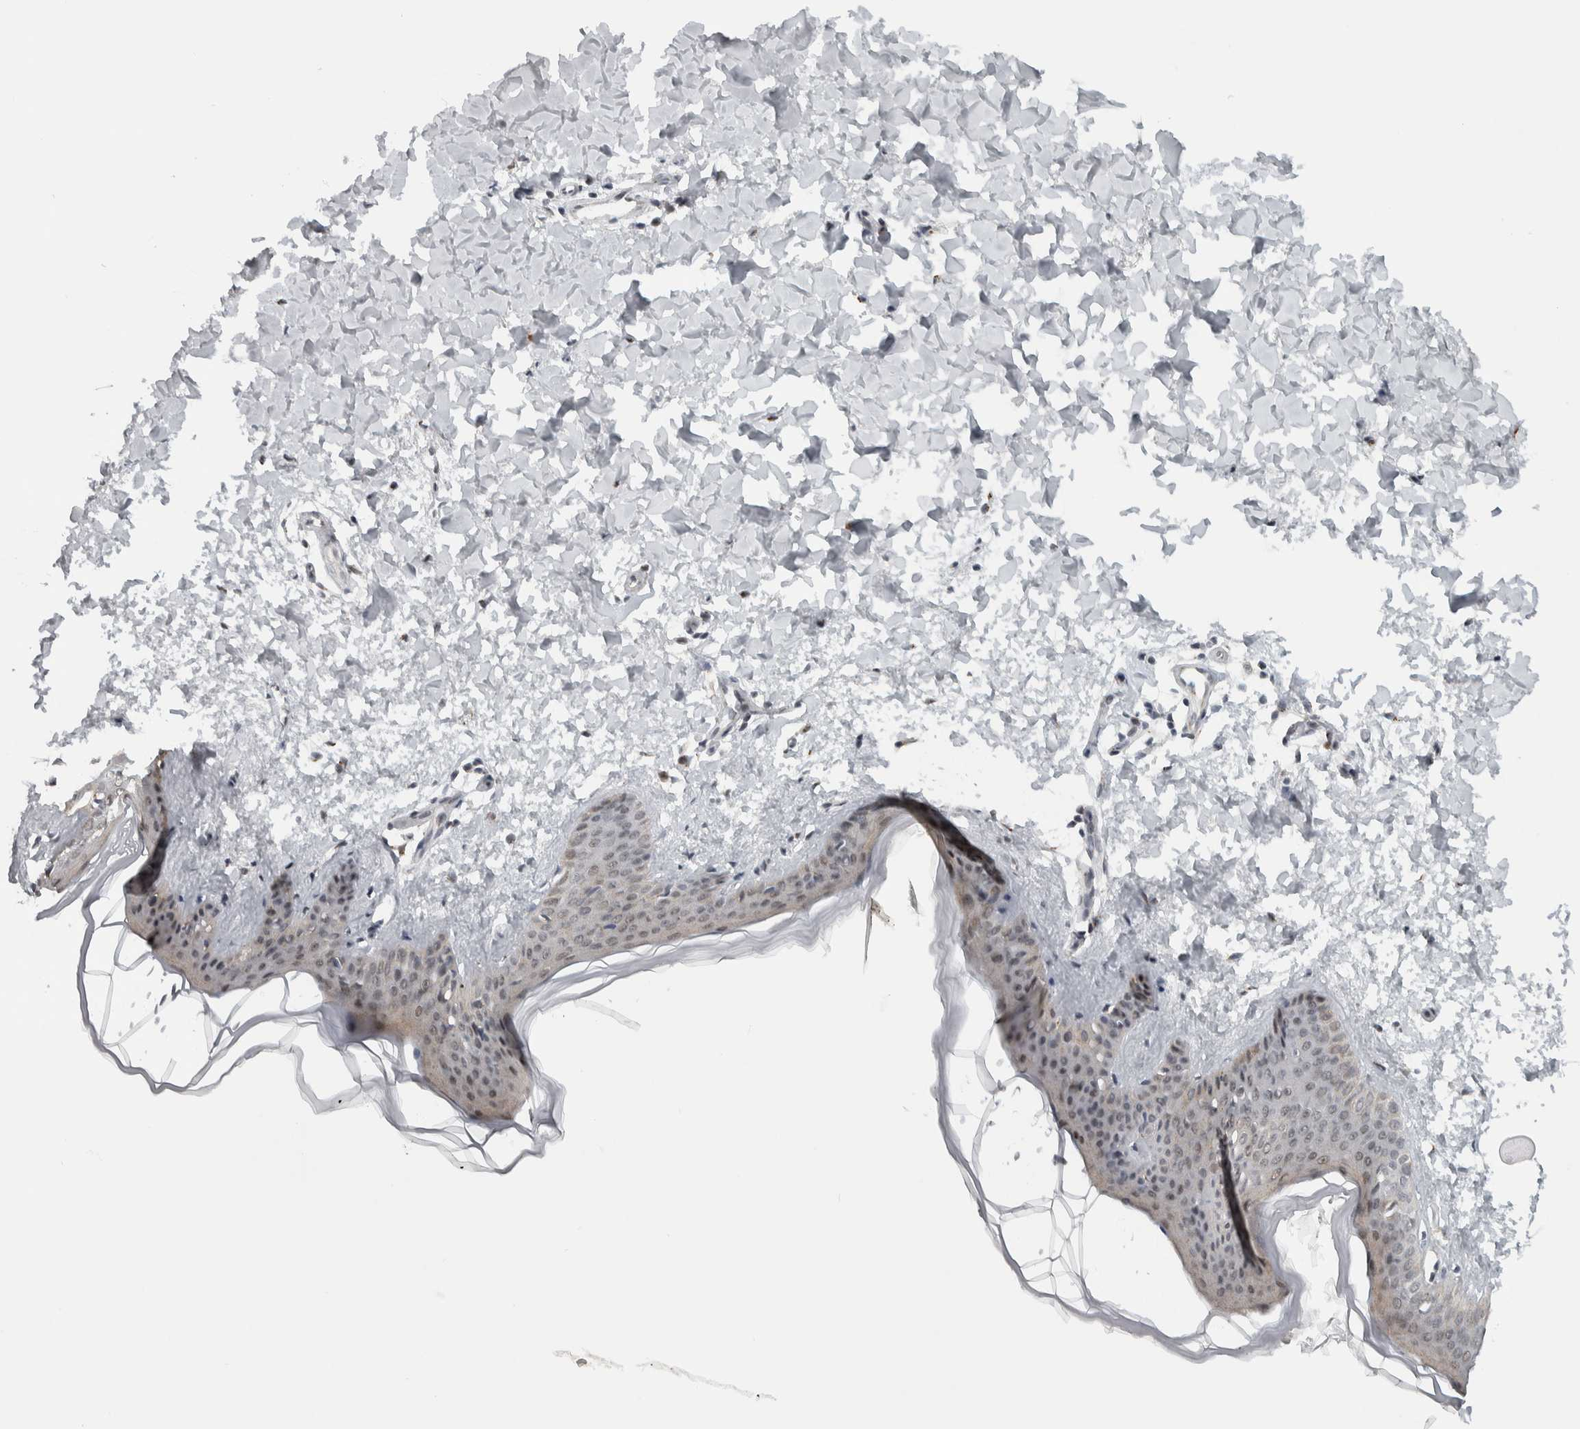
{"staining": {"intensity": "weak", "quantity": "25%-75%", "location": "cytoplasmic/membranous,nuclear"}, "tissue": "skin", "cell_type": "Fibroblasts", "image_type": "normal", "snomed": [{"axis": "morphology", "description": "Normal tissue, NOS"}, {"axis": "topography", "description": "Skin"}], "caption": "A histopathology image showing weak cytoplasmic/membranous,nuclear staining in approximately 25%-75% of fibroblasts in unremarkable skin, as visualized by brown immunohistochemical staining.", "gene": "ZMYND8", "patient": {"sex": "female", "age": 17}}